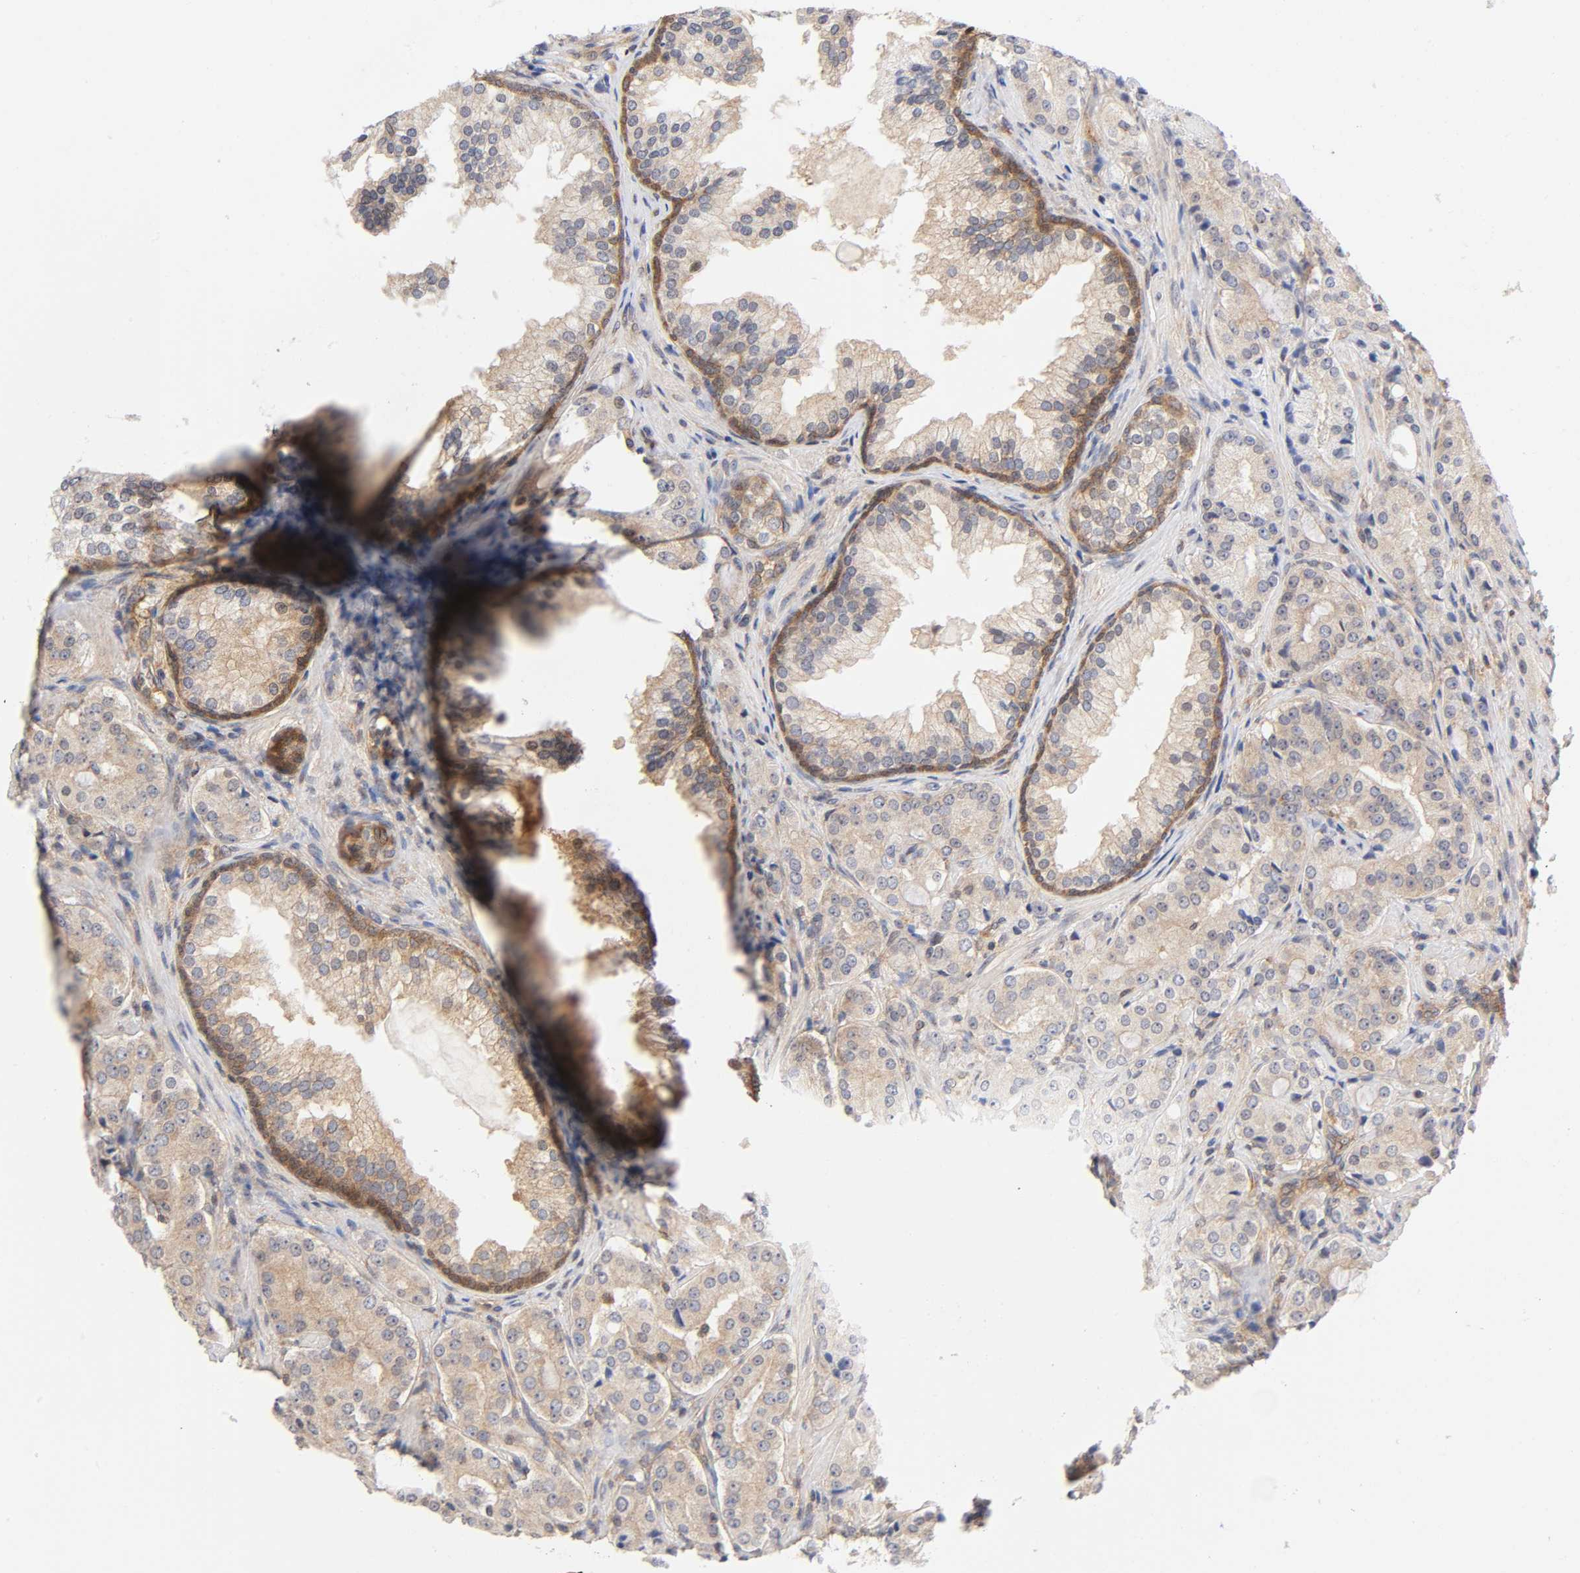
{"staining": {"intensity": "weak", "quantity": ">75%", "location": "cytoplasmic/membranous"}, "tissue": "prostate cancer", "cell_type": "Tumor cells", "image_type": "cancer", "snomed": [{"axis": "morphology", "description": "Adenocarcinoma, High grade"}, {"axis": "topography", "description": "Prostate"}], "caption": "Protein staining shows weak cytoplasmic/membranous staining in about >75% of tumor cells in high-grade adenocarcinoma (prostate).", "gene": "PAFAH1B1", "patient": {"sex": "male", "age": 72}}